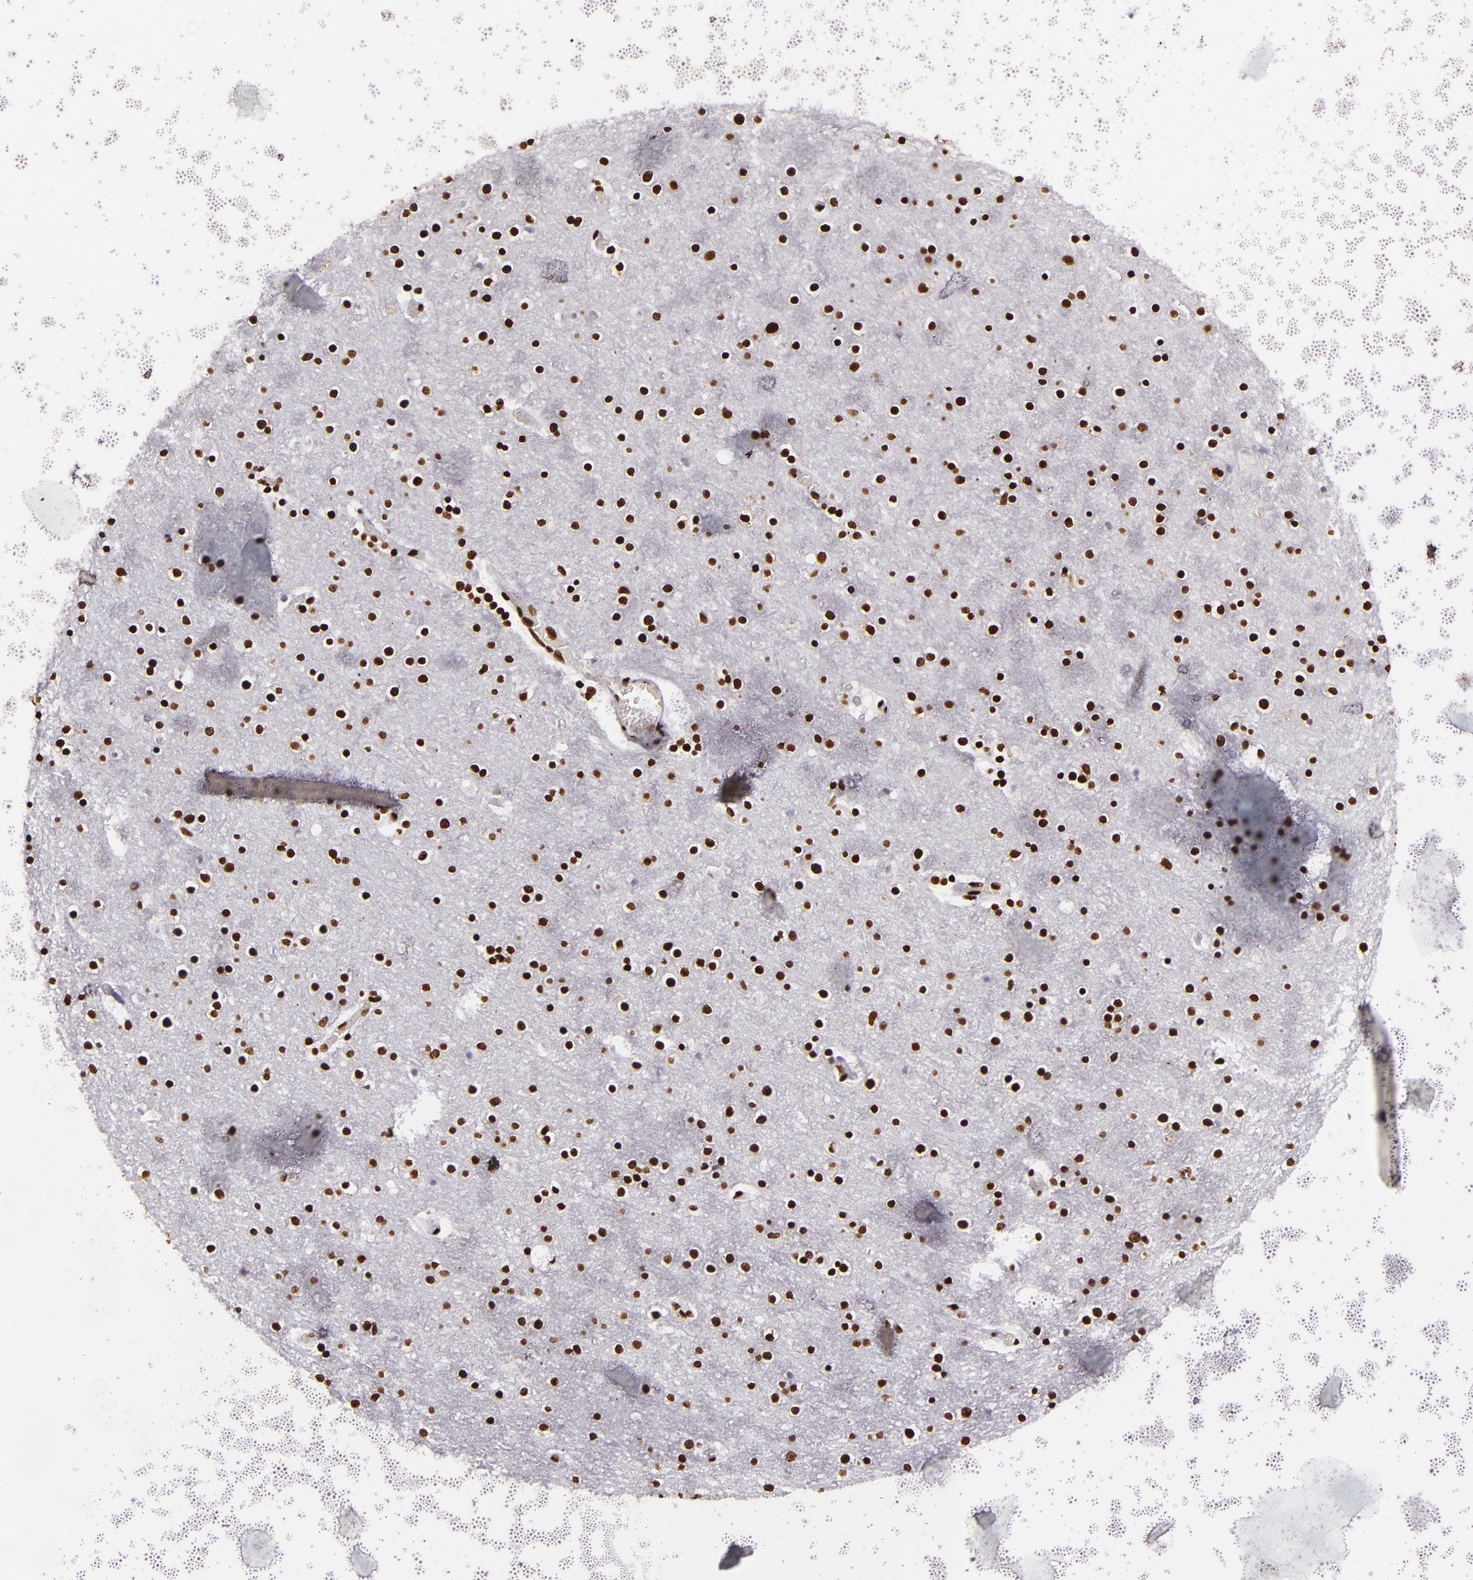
{"staining": {"intensity": "strong", "quantity": ">75%", "location": "nuclear"}, "tissue": "cerebral cortex", "cell_type": "Endothelial cells", "image_type": "normal", "snomed": [{"axis": "morphology", "description": "Normal tissue, NOS"}, {"axis": "topography", "description": "Cerebral cortex"}], "caption": "A brown stain shows strong nuclear positivity of a protein in endothelial cells of benign human cerebral cortex. (brown staining indicates protein expression, while blue staining denotes nuclei).", "gene": "SAFB", "patient": {"sex": "female", "age": 54}}